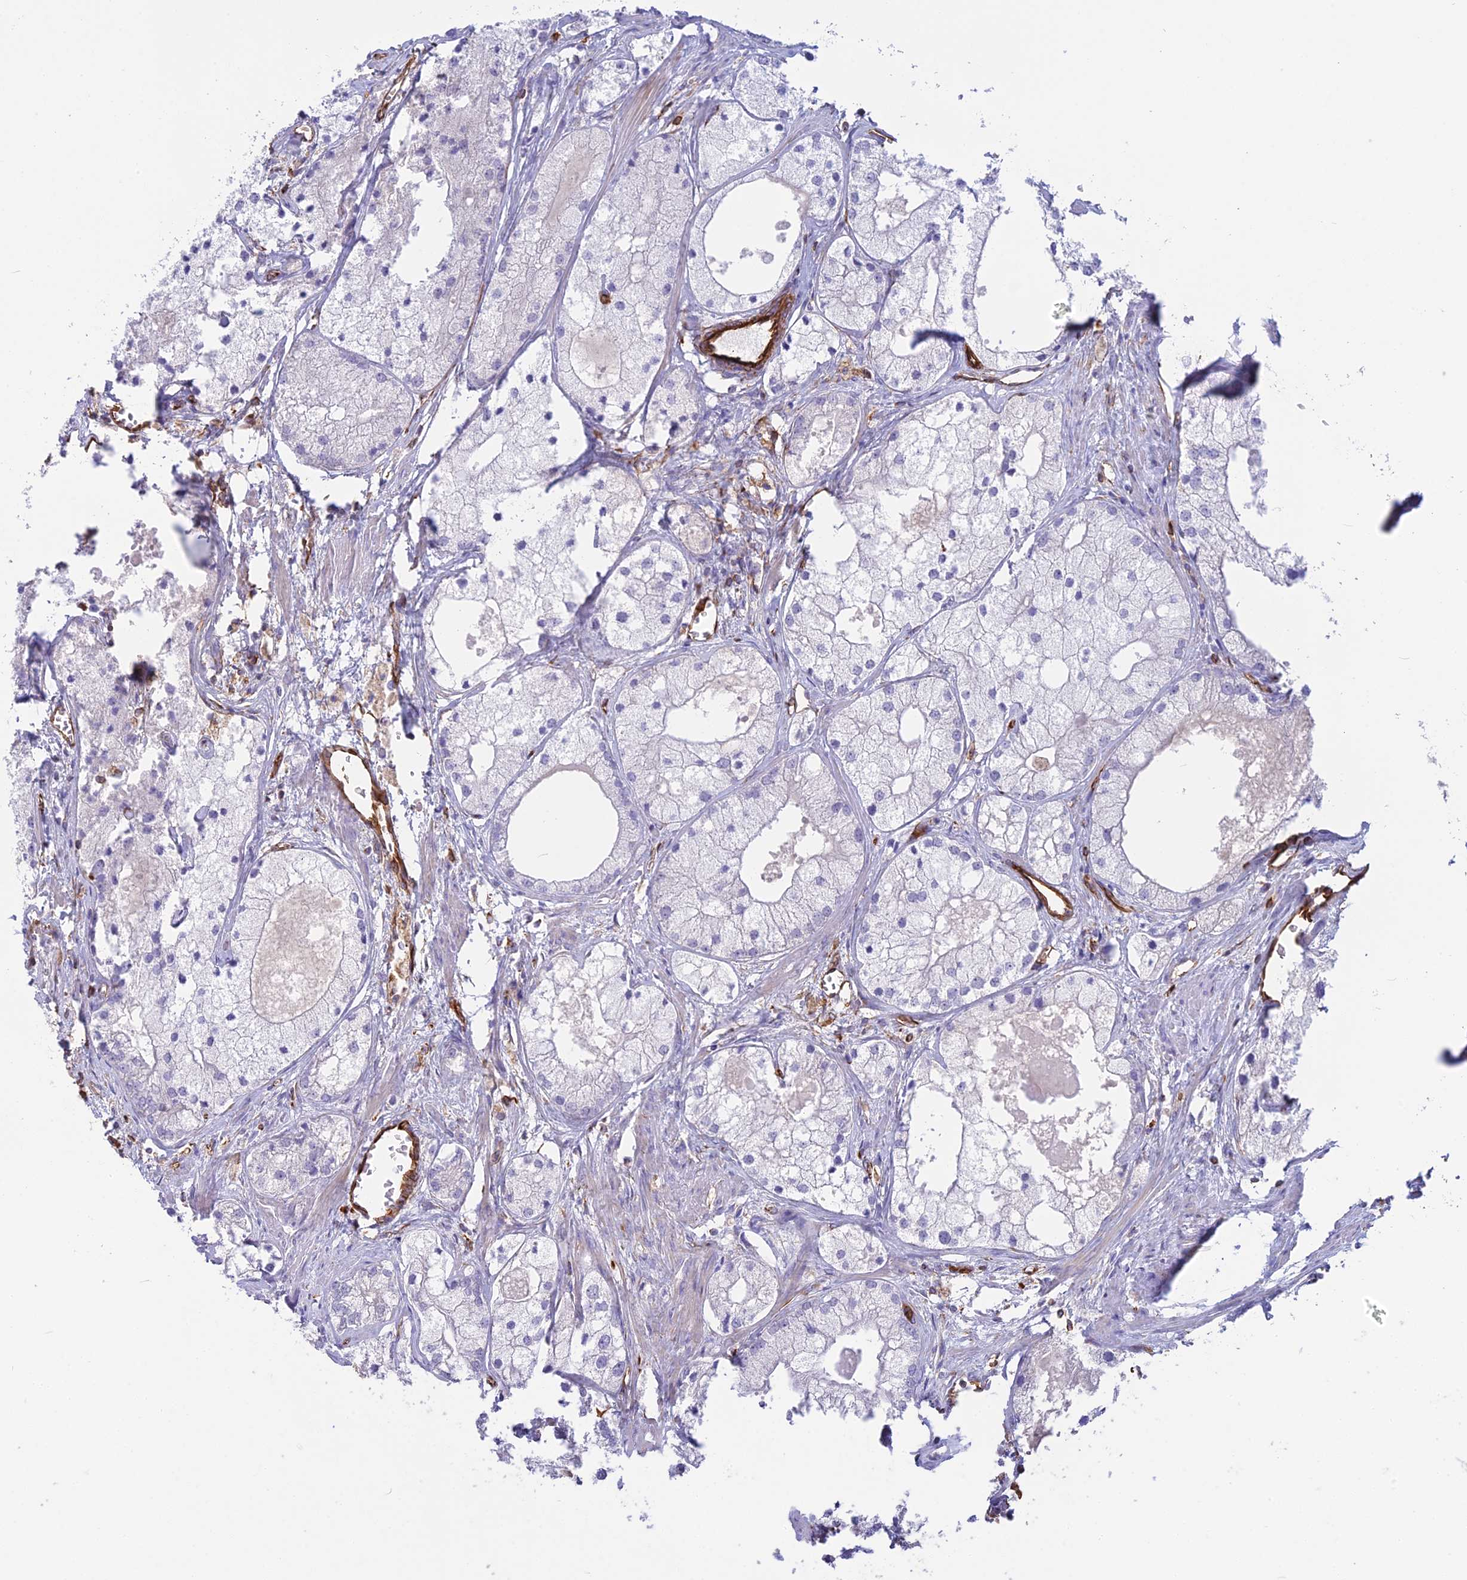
{"staining": {"intensity": "negative", "quantity": "none", "location": "none"}, "tissue": "prostate cancer", "cell_type": "Tumor cells", "image_type": "cancer", "snomed": [{"axis": "morphology", "description": "Adenocarcinoma, Low grade"}, {"axis": "topography", "description": "Prostate"}], "caption": "Tumor cells show no significant positivity in low-grade adenocarcinoma (prostate).", "gene": "FBXL20", "patient": {"sex": "male", "age": 69}}